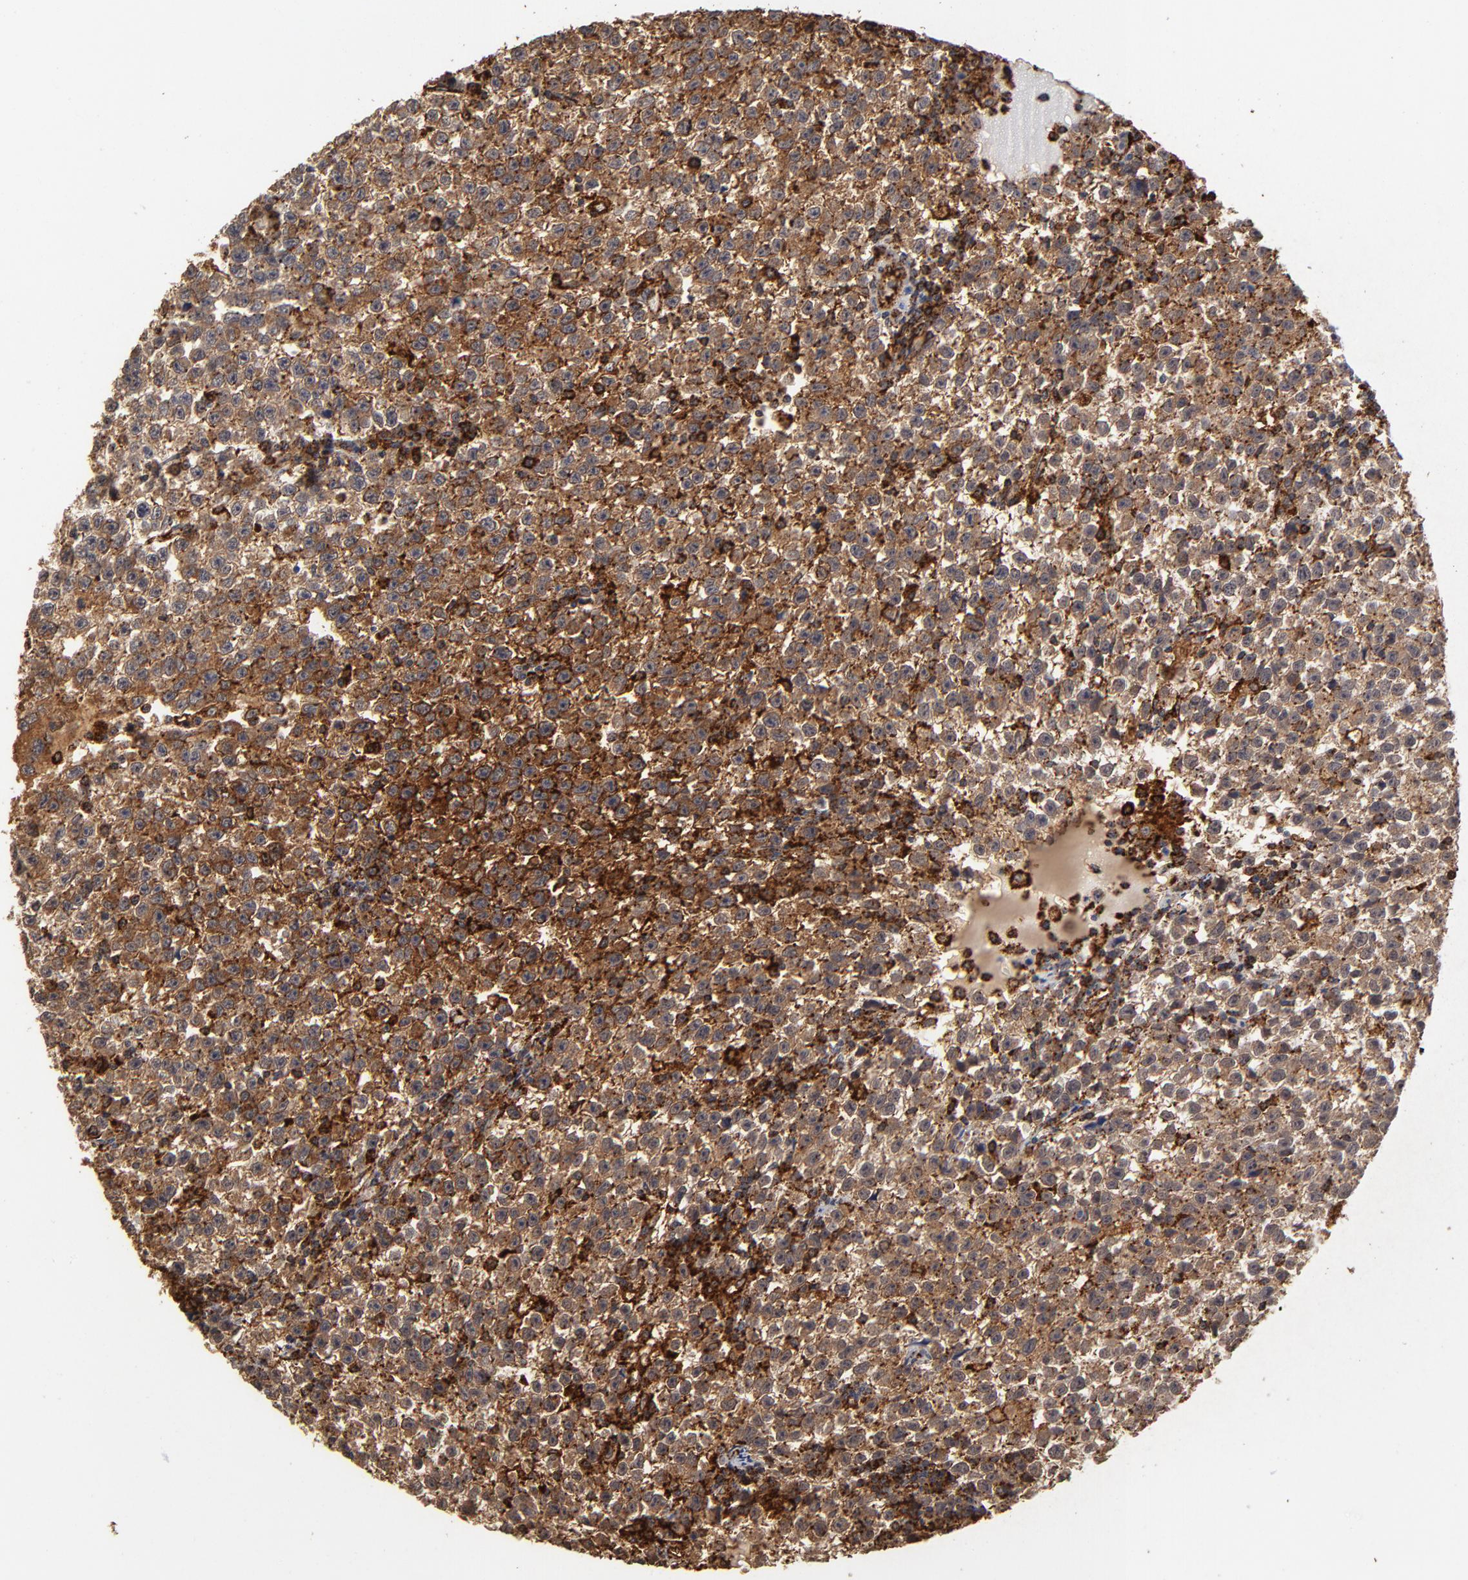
{"staining": {"intensity": "strong", "quantity": ">75%", "location": "cytoplasmic/membranous"}, "tissue": "testis cancer", "cell_type": "Tumor cells", "image_type": "cancer", "snomed": [{"axis": "morphology", "description": "Seminoma, NOS"}, {"axis": "topography", "description": "Testis"}], "caption": "The immunohistochemical stain highlights strong cytoplasmic/membranous expression in tumor cells of testis cancer (seminoma) tissue. The protein of interest is shown in brown color, while the nuclei are stained blue.", "gene": "ASB8", "patient": {"sex": "male", "age": 35}}